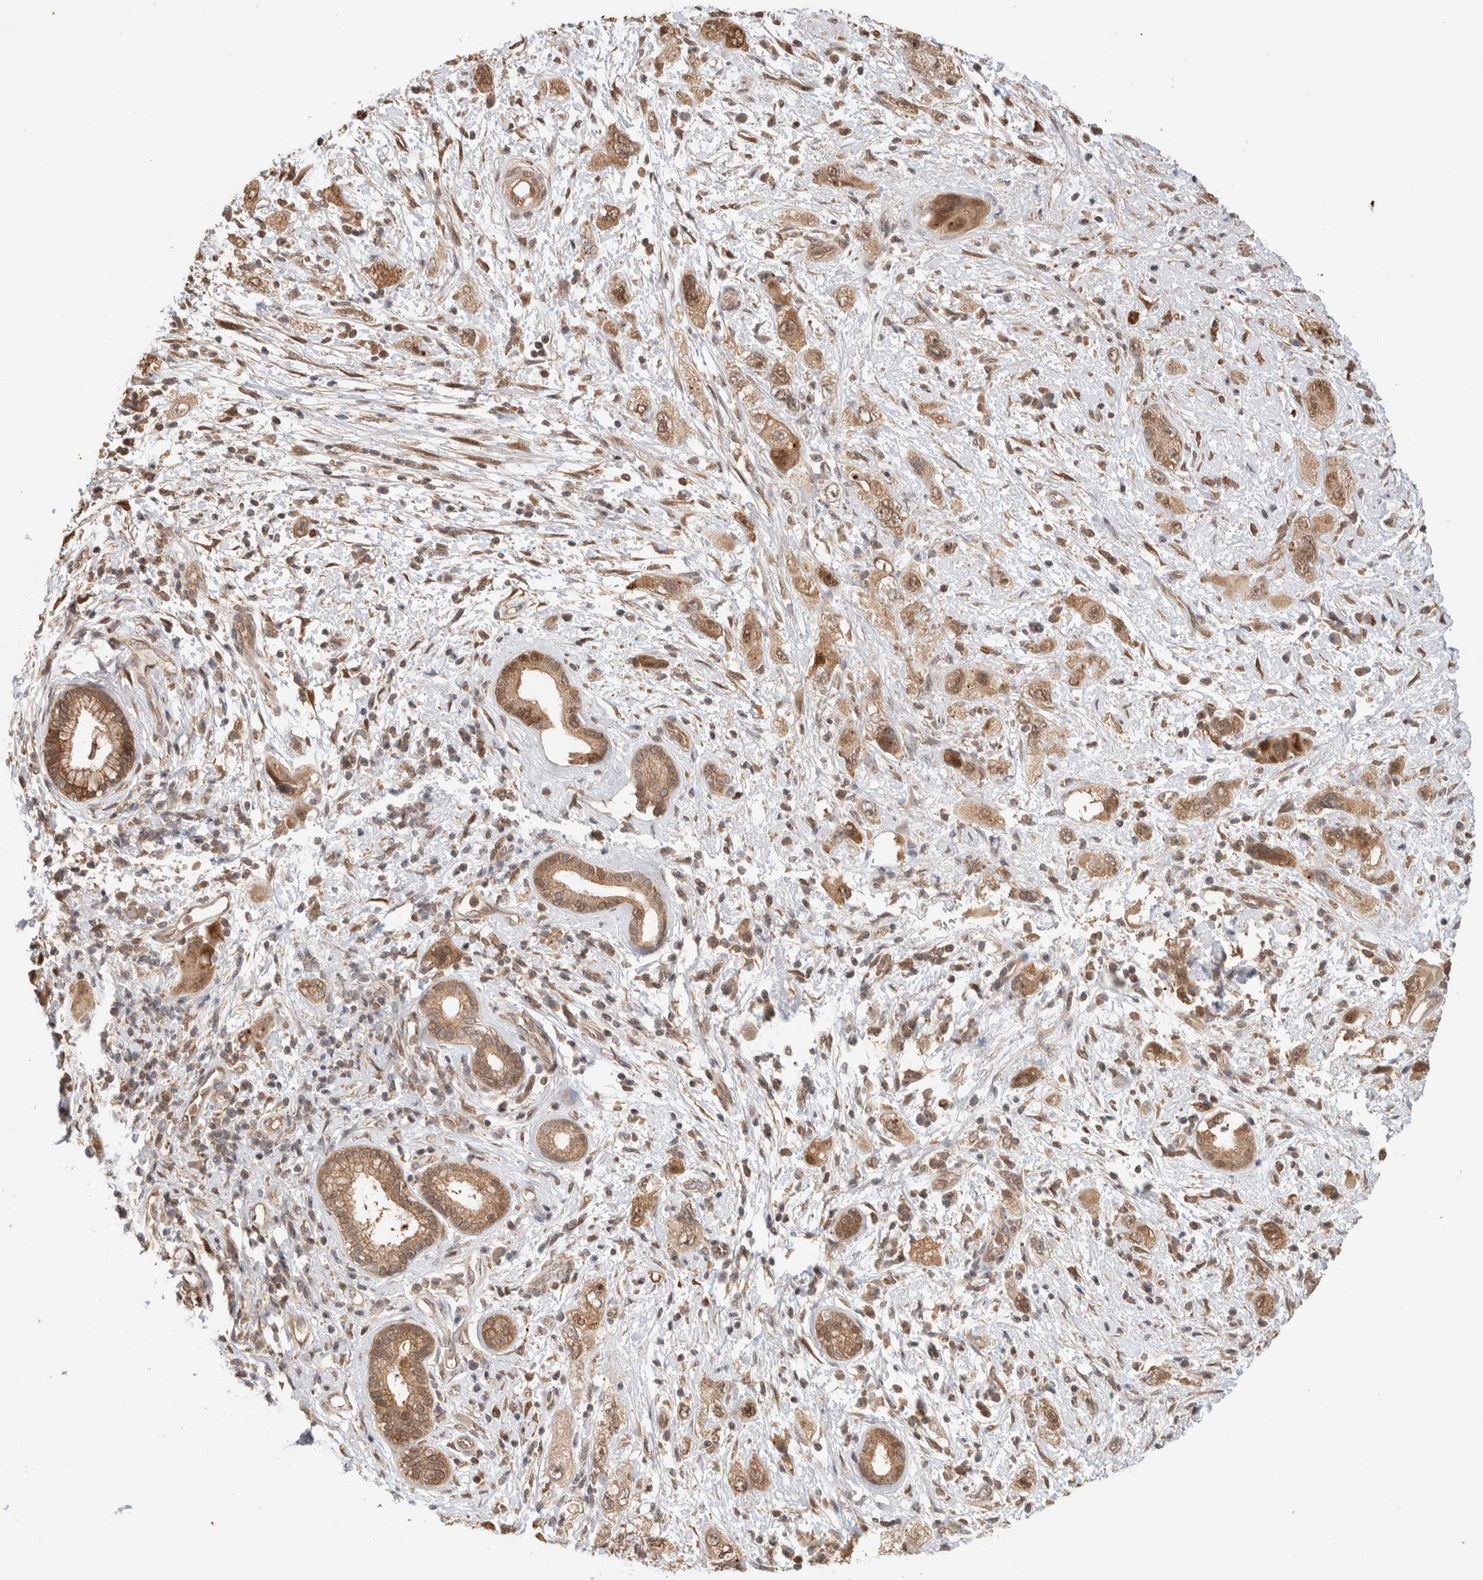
{"staining": {"intensity": "moderate", "quantity": ">75%", "location": "cytoplasmic/membranous,nuclear"}, "tissue": "pancreatic cancer", "cell_type": "Tumor cells", "image_type": "cancer", "snomed": [{"axis": "morphology", "description": "Adenocarcinoma, NOS"}, {"axis": "topography", "description": "Pancreas"}], "caption": "Moderate cytoplasmic/membranous and nuclear staining is present in about >75% of tumor cells in pancreatic adenocarcinoma.", "gene": "OTUD6B", "patient": {"sex": "female", "age": 73}}